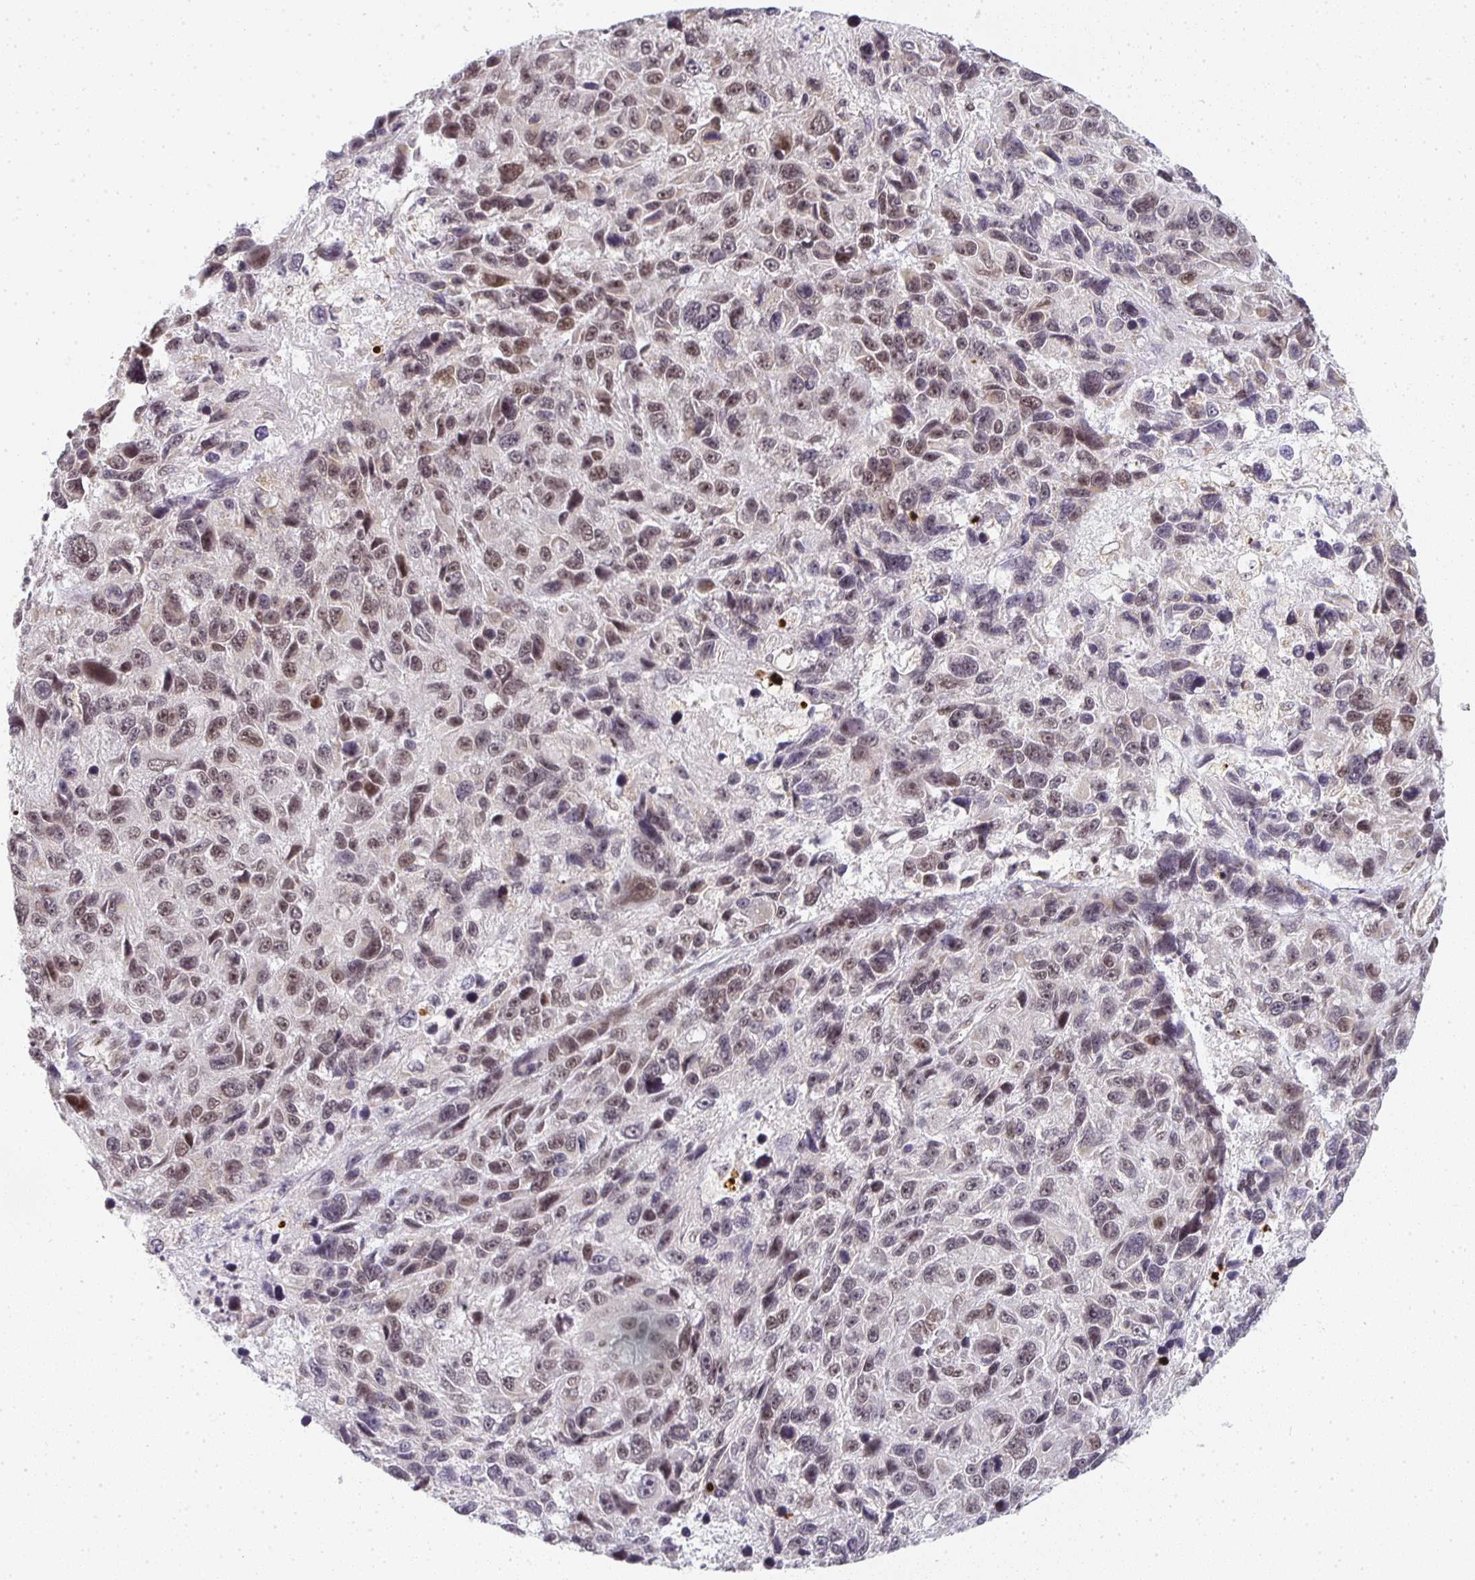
{"staining": {"intensity": "weak", "quantity": "25%-75%", "location": "nuclear"}, "tissue": "melanoma", "cell_type": "Tumor cells", "image_type": "cancer", "snomed": [{"axis": "morphology", "description": "Malignant melanoma, NOS"}, {"axis": "topography", "description": "Skin"}], "caption": "Melanoma was stained to show a protein in brown. There is low levels of weak nuclear positivity in about 25%-75% of tumor cells. The staining is performed using DAB (3,3'-diaminobenzidine) brown chromogen to label protein expression. The nuclei are counter-stained blue using hematoxylin.", "gene": "SMARCA2", "patient": {"sex": "male", "age": 53}}